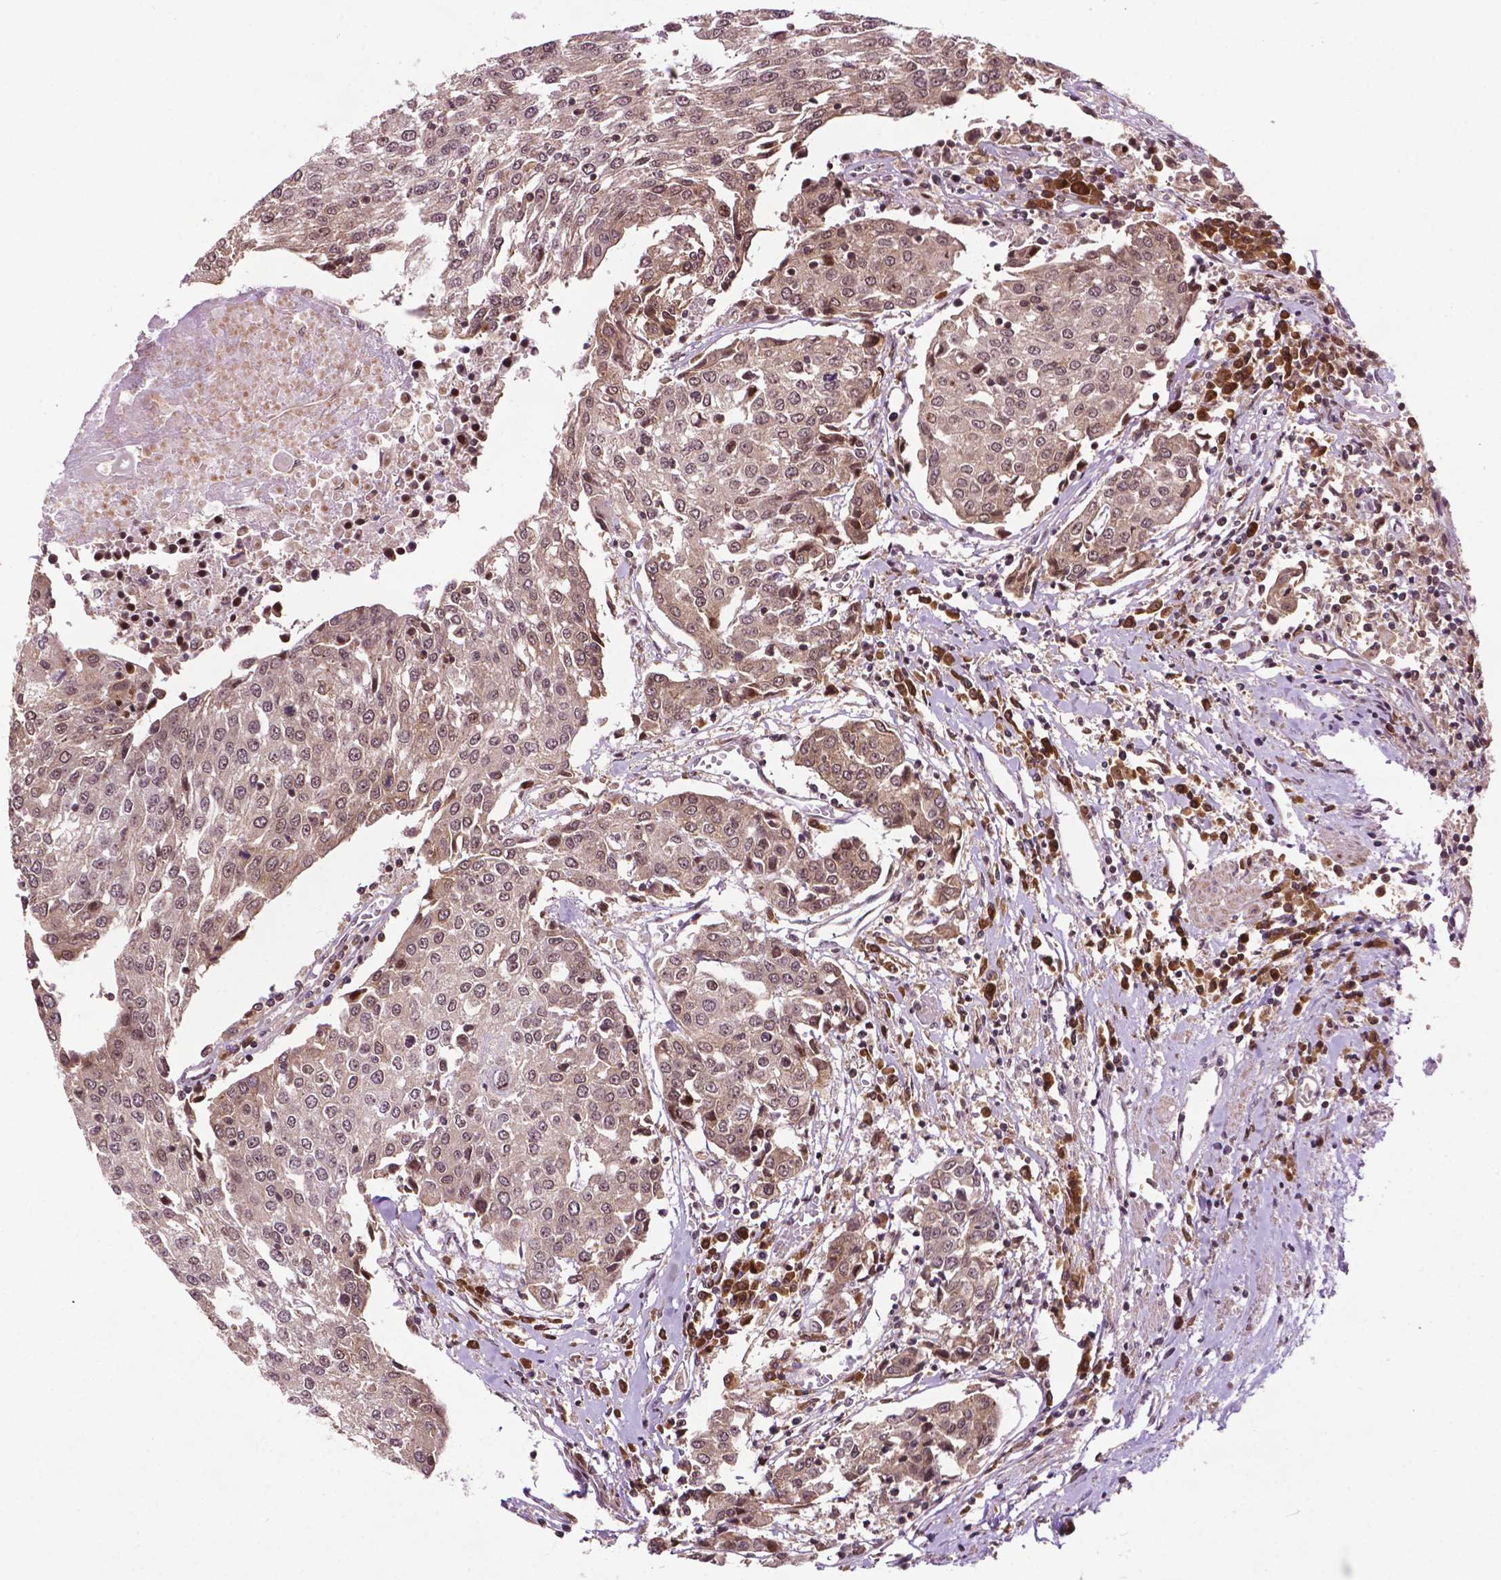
{"staining": {"intensity": "weak", "quantity": "25%-75%", "location": "cytoplasmic/membranous,nuclear"}, "tissue": "urothelial cancer", "cell_type": "Tumor cells", "image_type": "cancer", "snomed": [{"axis": "morphology", "description": "Urothelial carcinoma, High grade"}, {"axis": "topography", "description": "Urinary bladder"}], "caption": "Protein expression analysis of human urothelial cancer reveals weak cytoplasmic/membranous and nuclear staining in about 25%-75% of tumor cells. (DAB (3,3'-diaminobenzidine) IHC with brightfield microscopy, high magnification).", "gene": "TMX2", "patient": {"sex": "female", "age": 85}}